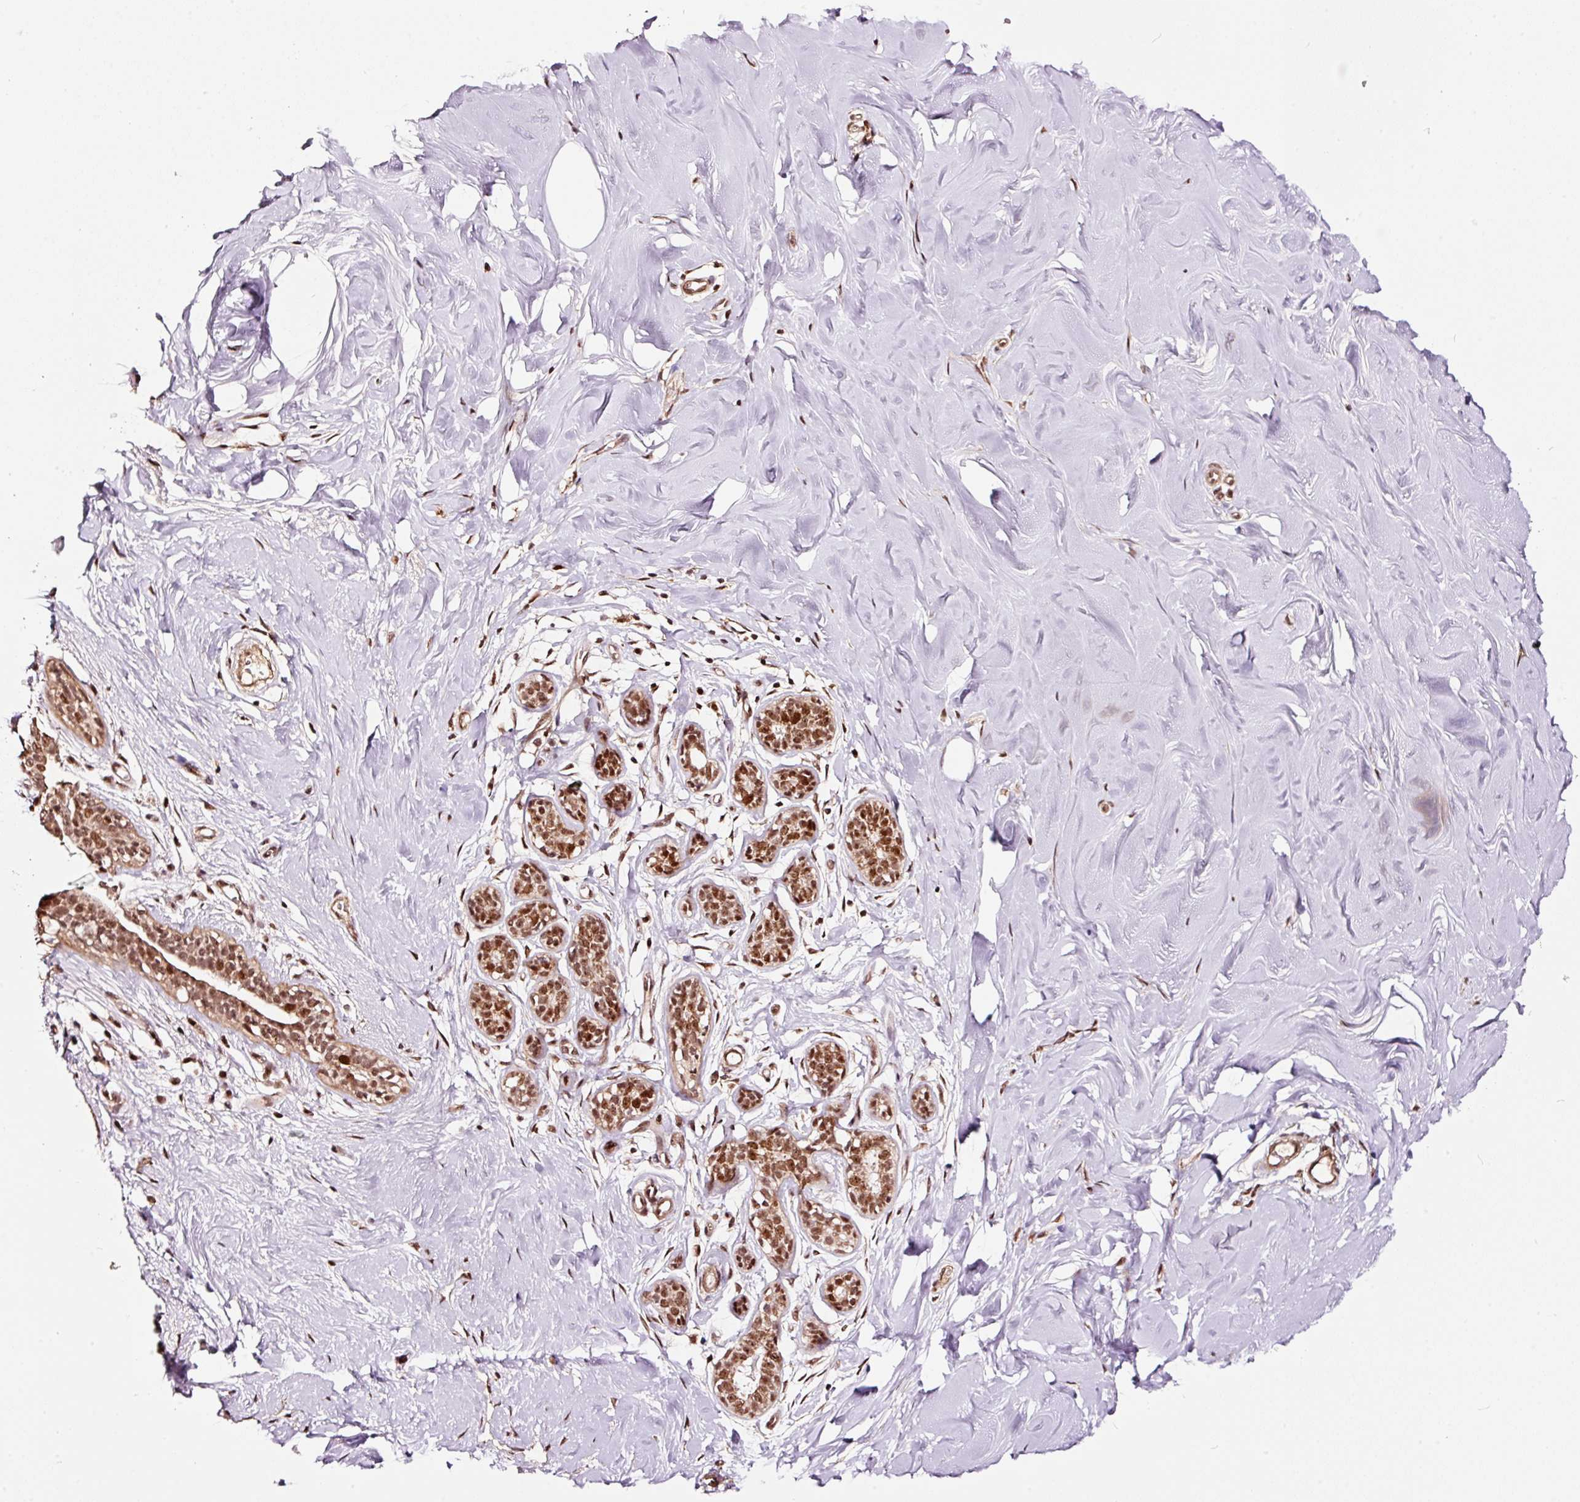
{"staining": {"intensity": "weak", "quantity": ">75%", "location": "nuclear"}, "tissue": "breast", "cell_type": "Adipocytes", "image_type": "normal", "snomed": [{"axis": "morphology", "description": "Normal tissue, NOS"}, {"axis": "topography", "description": "Breast"}], "caption": "Immunohistochemistry of normal human breast shows low levels of weak nuclear positivity in about >75% of adipocytes.", "gene": "RFC4", "patient": {"sex": "female", "age": 27}}